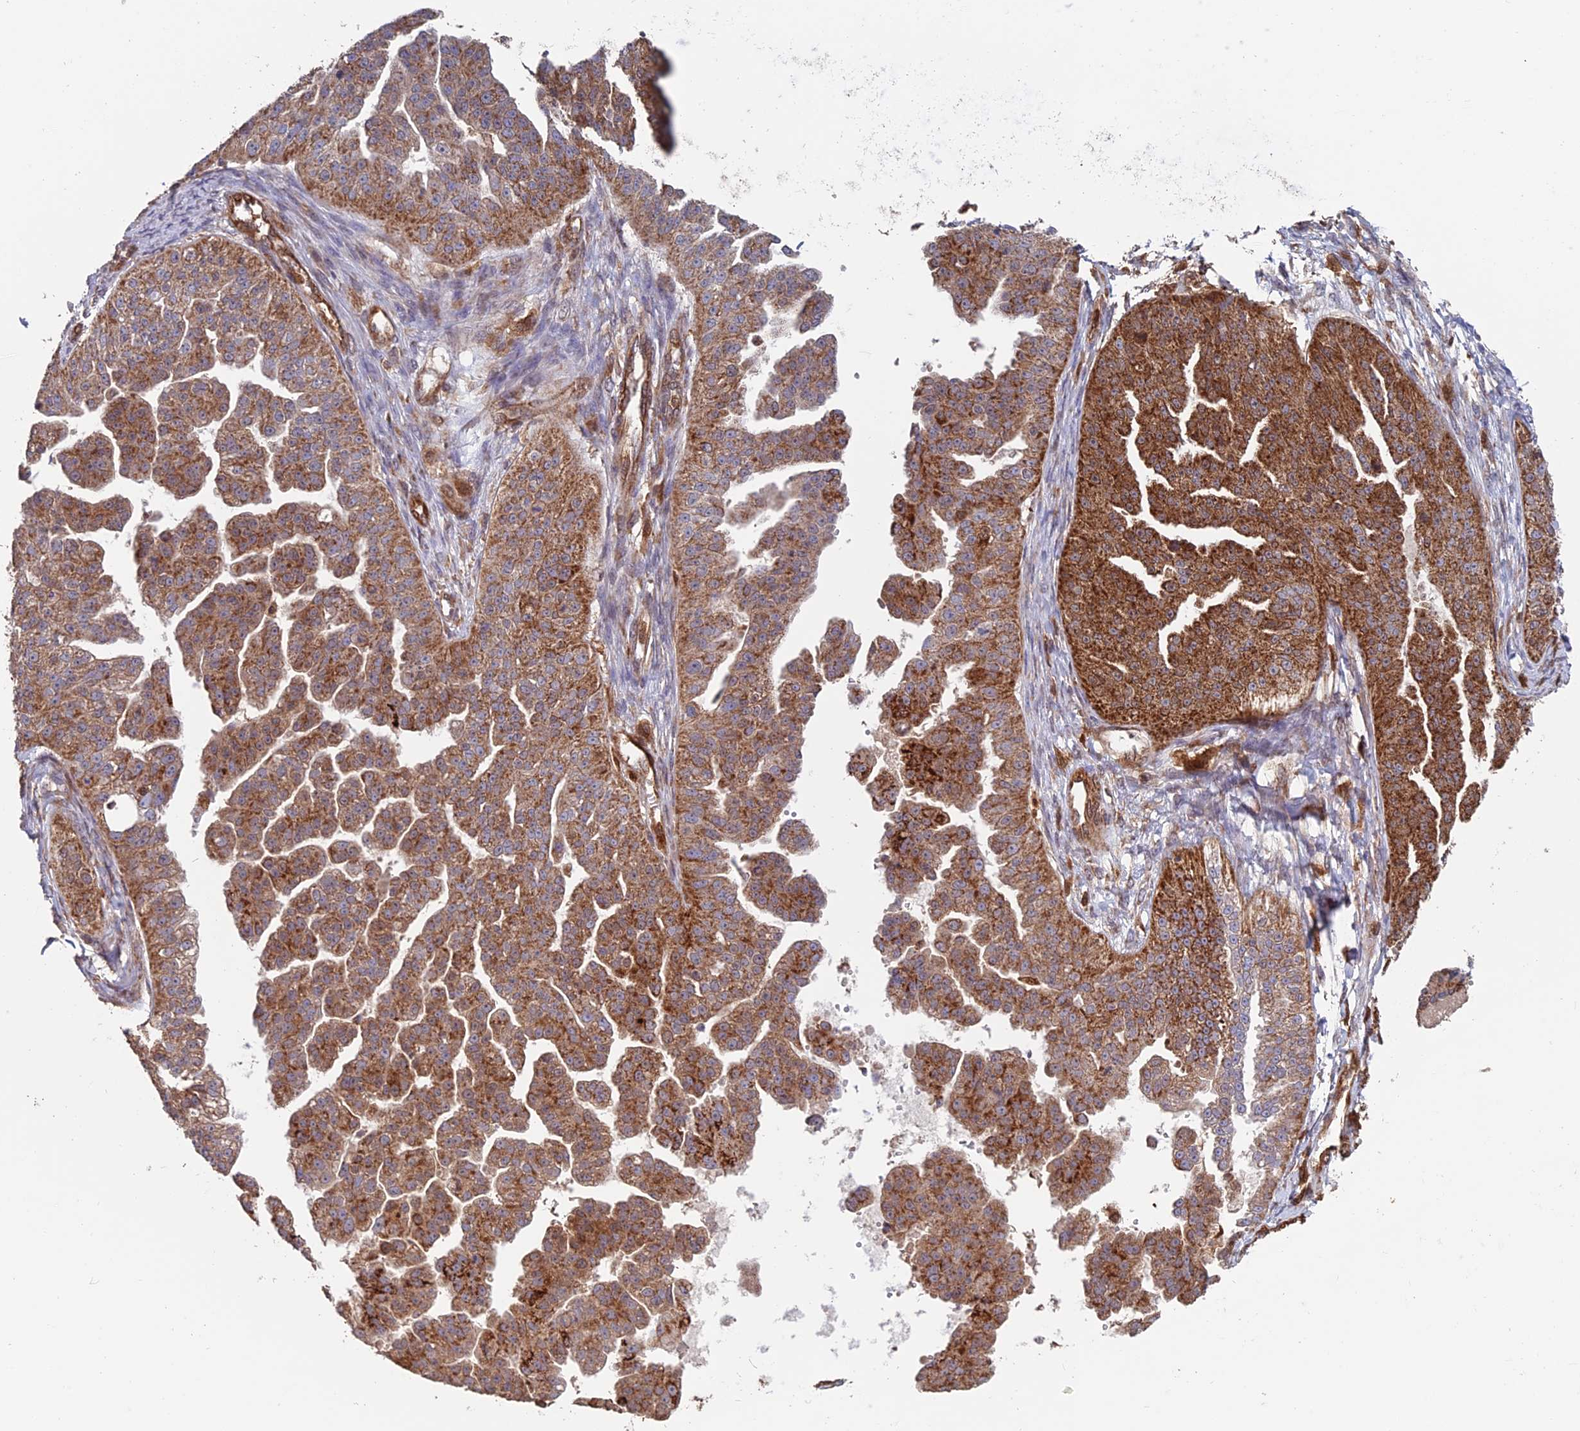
{"staining": {"intensity": "strong", "quantity": "25%-75%", "location": "cytoplasmic/membranous"}, "tissue": "ovarian cancer", "cell_type": "Tumor cells", "image_type": "cancer", "snomed": [{"axis": "morphology", "description": "Cystadenocarcinoma, serous, NOS"}, {"axis": "topography", "description": "Ovary"}], "caption": "A brown stain shows strong cytoplasmic/membranous expression of a protein in ovarian cancer (serous cystadenocarcinoma) tumor cells.", "gene": "DTYMK", "patient": {"sex": "female", "age": 58}}